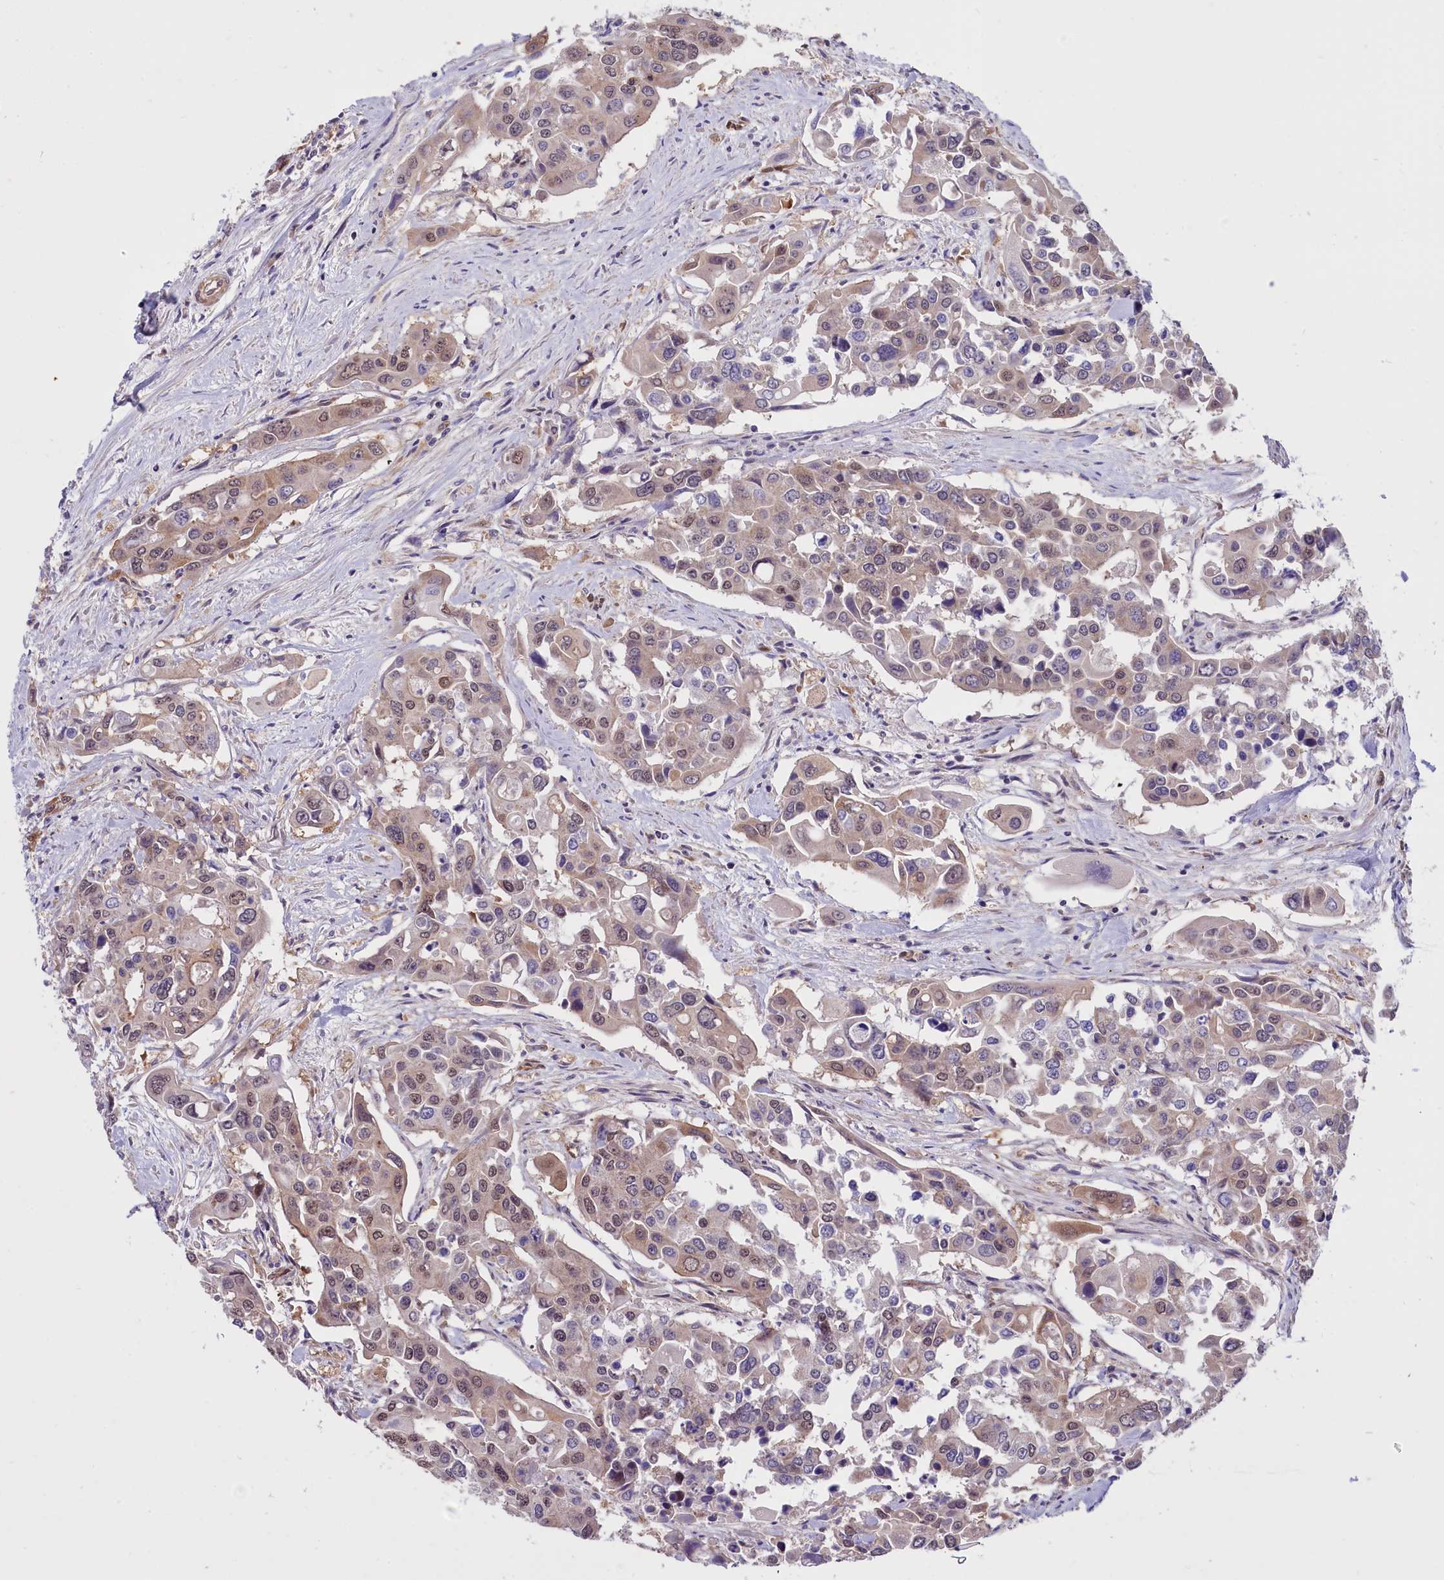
{"staining": {"intensity": "weak", "quantity": "25%-75%", "location": "cytoplasmic/membranous,nuclear"}, "tissue": "colorectal cancer", "cell_type": "Tumor cells", "image_type": "cancer", "snomed": [{"axis": "morphology", "description": "Adenocarcinoma, NOS"}, {"axis": "topography", "description": "Colon"}], "caption": "This is a histology image of immunohistochemistry (IHC) staining of colorectal adenocarcinoma, which shows weak expression in the cytoplasmic/membranous and nuclear of tumor cells.", "gene": "BCAR1", "patient": {"sex": "male", "age": 77}}